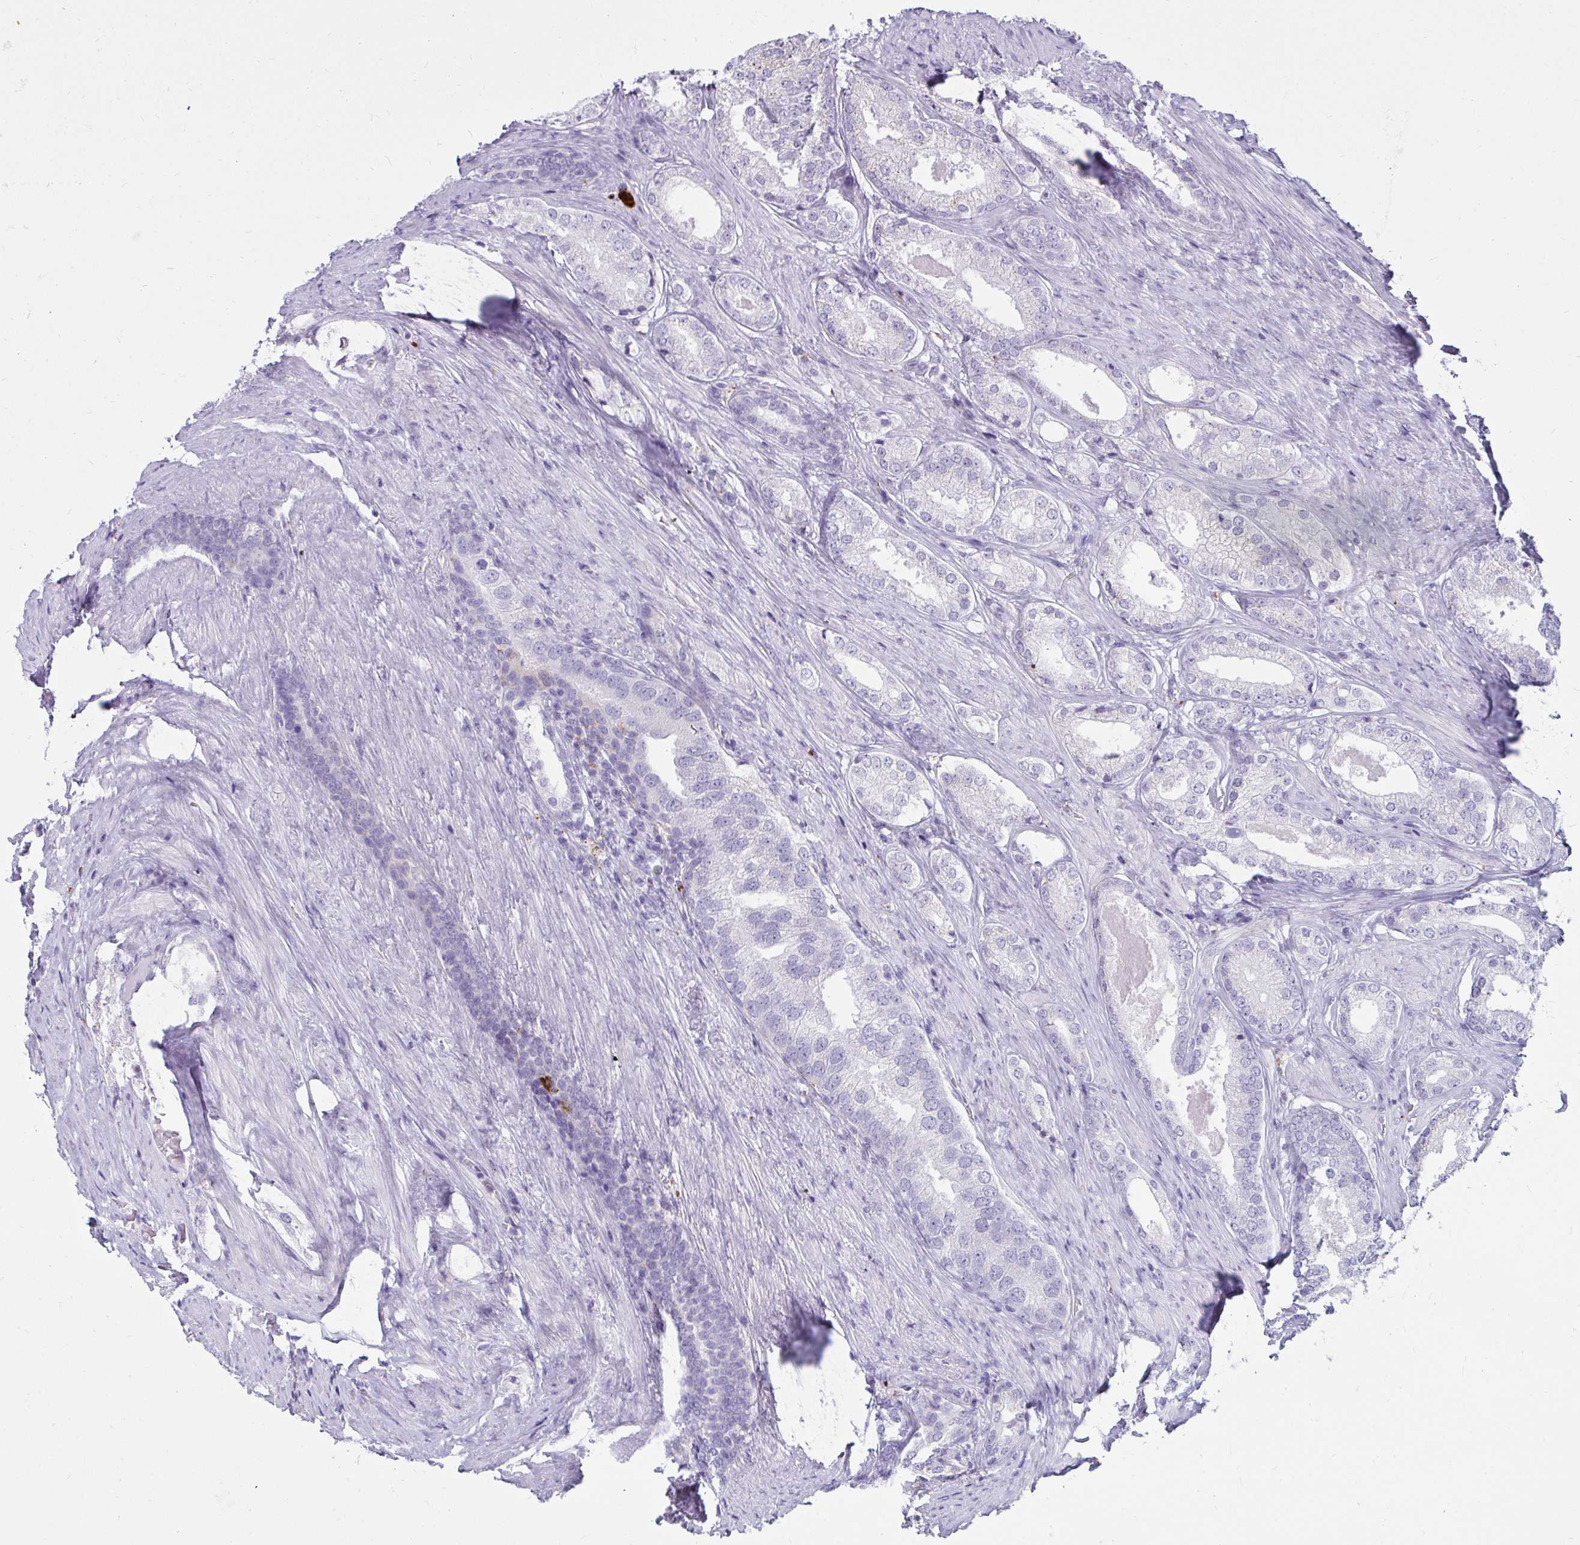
{"staining": {"intensity": "negative", "quantity": "none", "location": "none"}, "tissue": "prostate cancer", "cell_type": "Tumor cells", "image_type": "cancer", "snomed": [{"axis": "morphology", "description": "Adenocarcinoma, NOS"}, {"axis": "morphology", "description": "Adenocarcinoma, Low grade"}, {"axis": "topography", "description": "Prostate"}], "caption": "A micrograph of human prostate low-grade adenocarcinoma is negative for staining in tumor cells.", "gene": "CTSZ", "patient": {"sex": "male", "age": 68}}